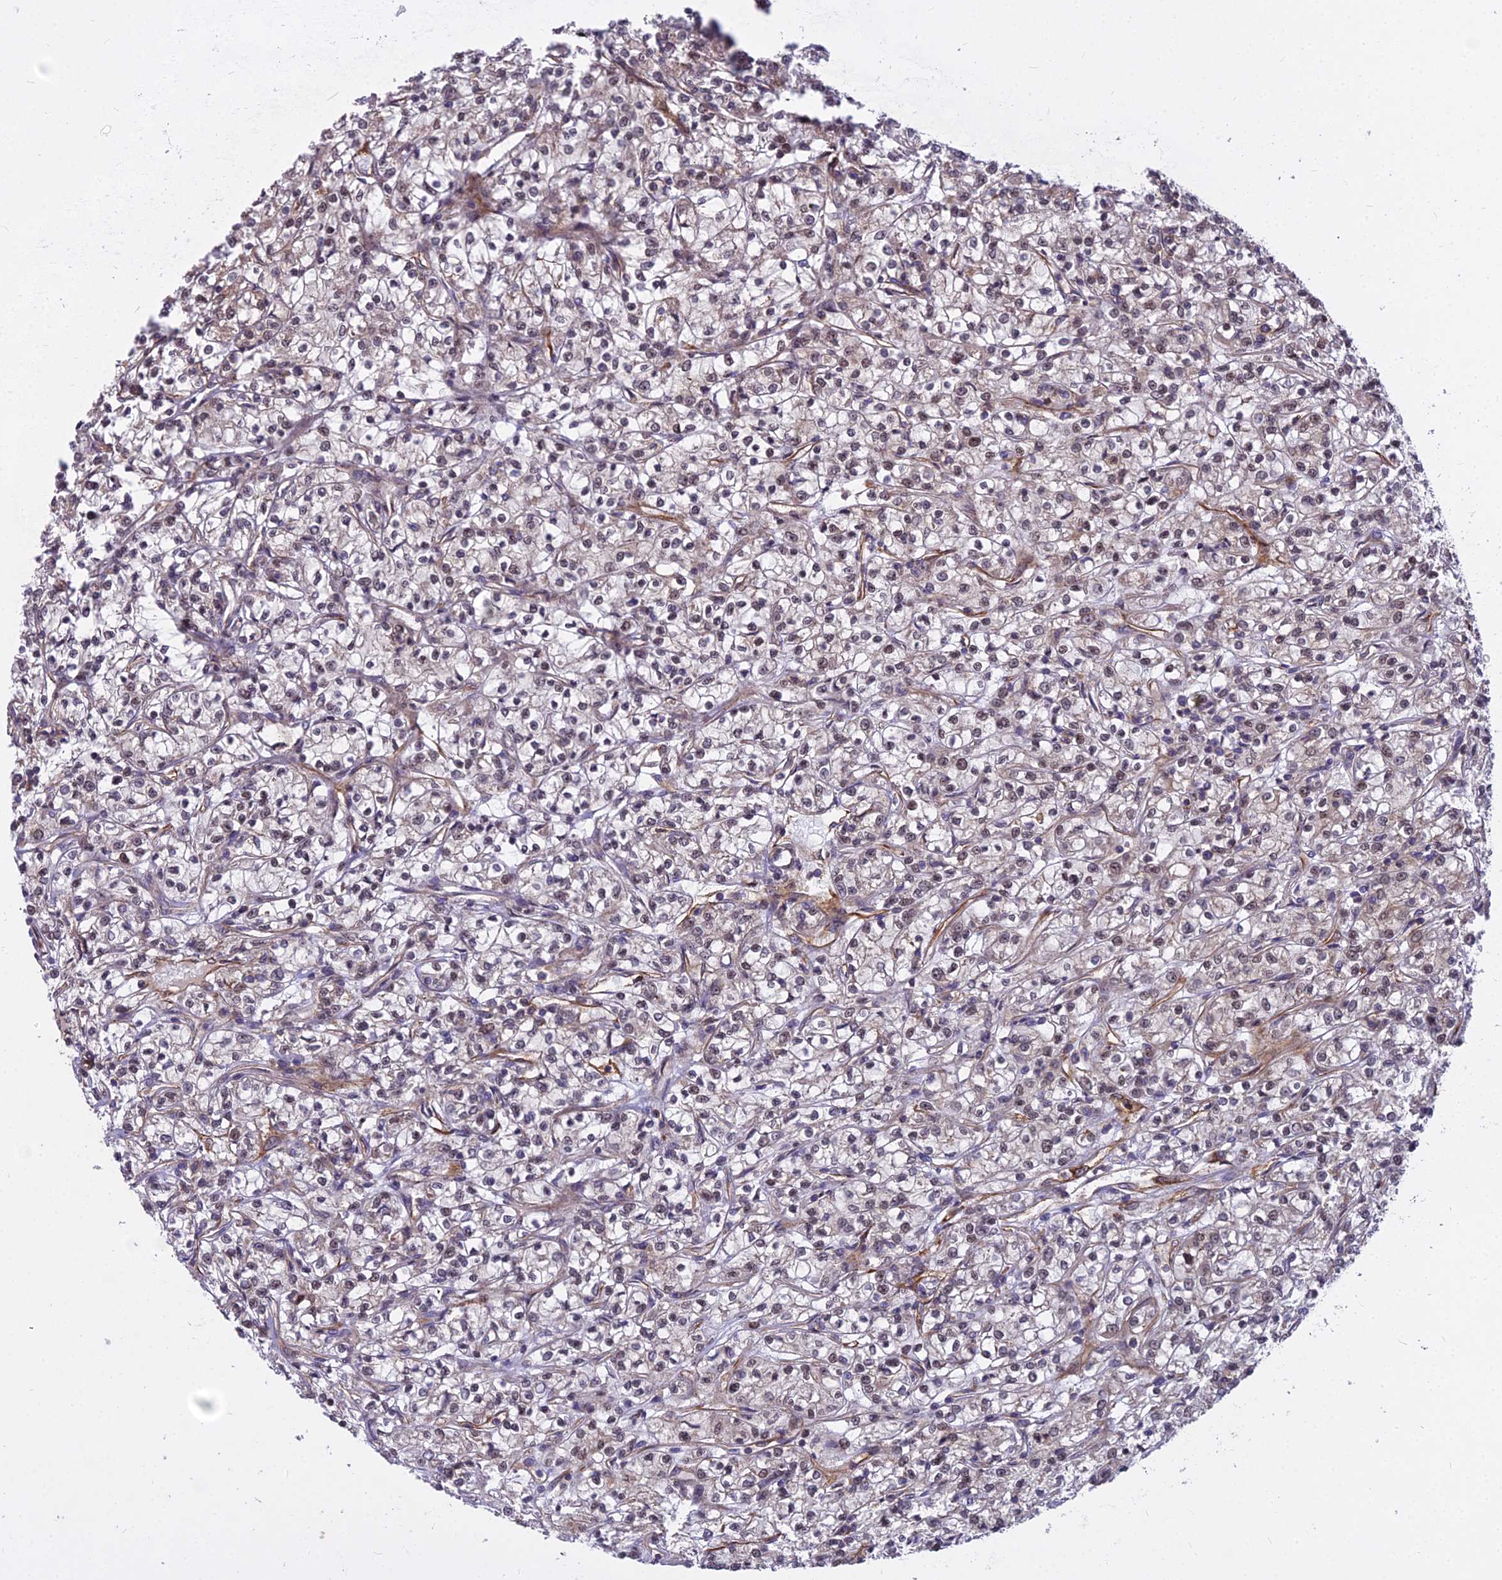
{"staining": {"intensity": "weak", "quantity": "<25%", "location": "nuclear"}, "tissue": "renal cancer", "cell_type": "Tumor cells", "image_type": "cancer", "snomed": [{"axis": "morphology", "description": "Adenocarcinoma, NOS"}, {"axis": "topography", "description": "Kidney"}], "caption": "Immunohistochemistry (IHC) image of adenocarcinoma (renal) stained for a protein (brown), which displays no expression in tumor cells.", "gene": "TCEA3", "patient": {"sex": "female", "age": 59}}